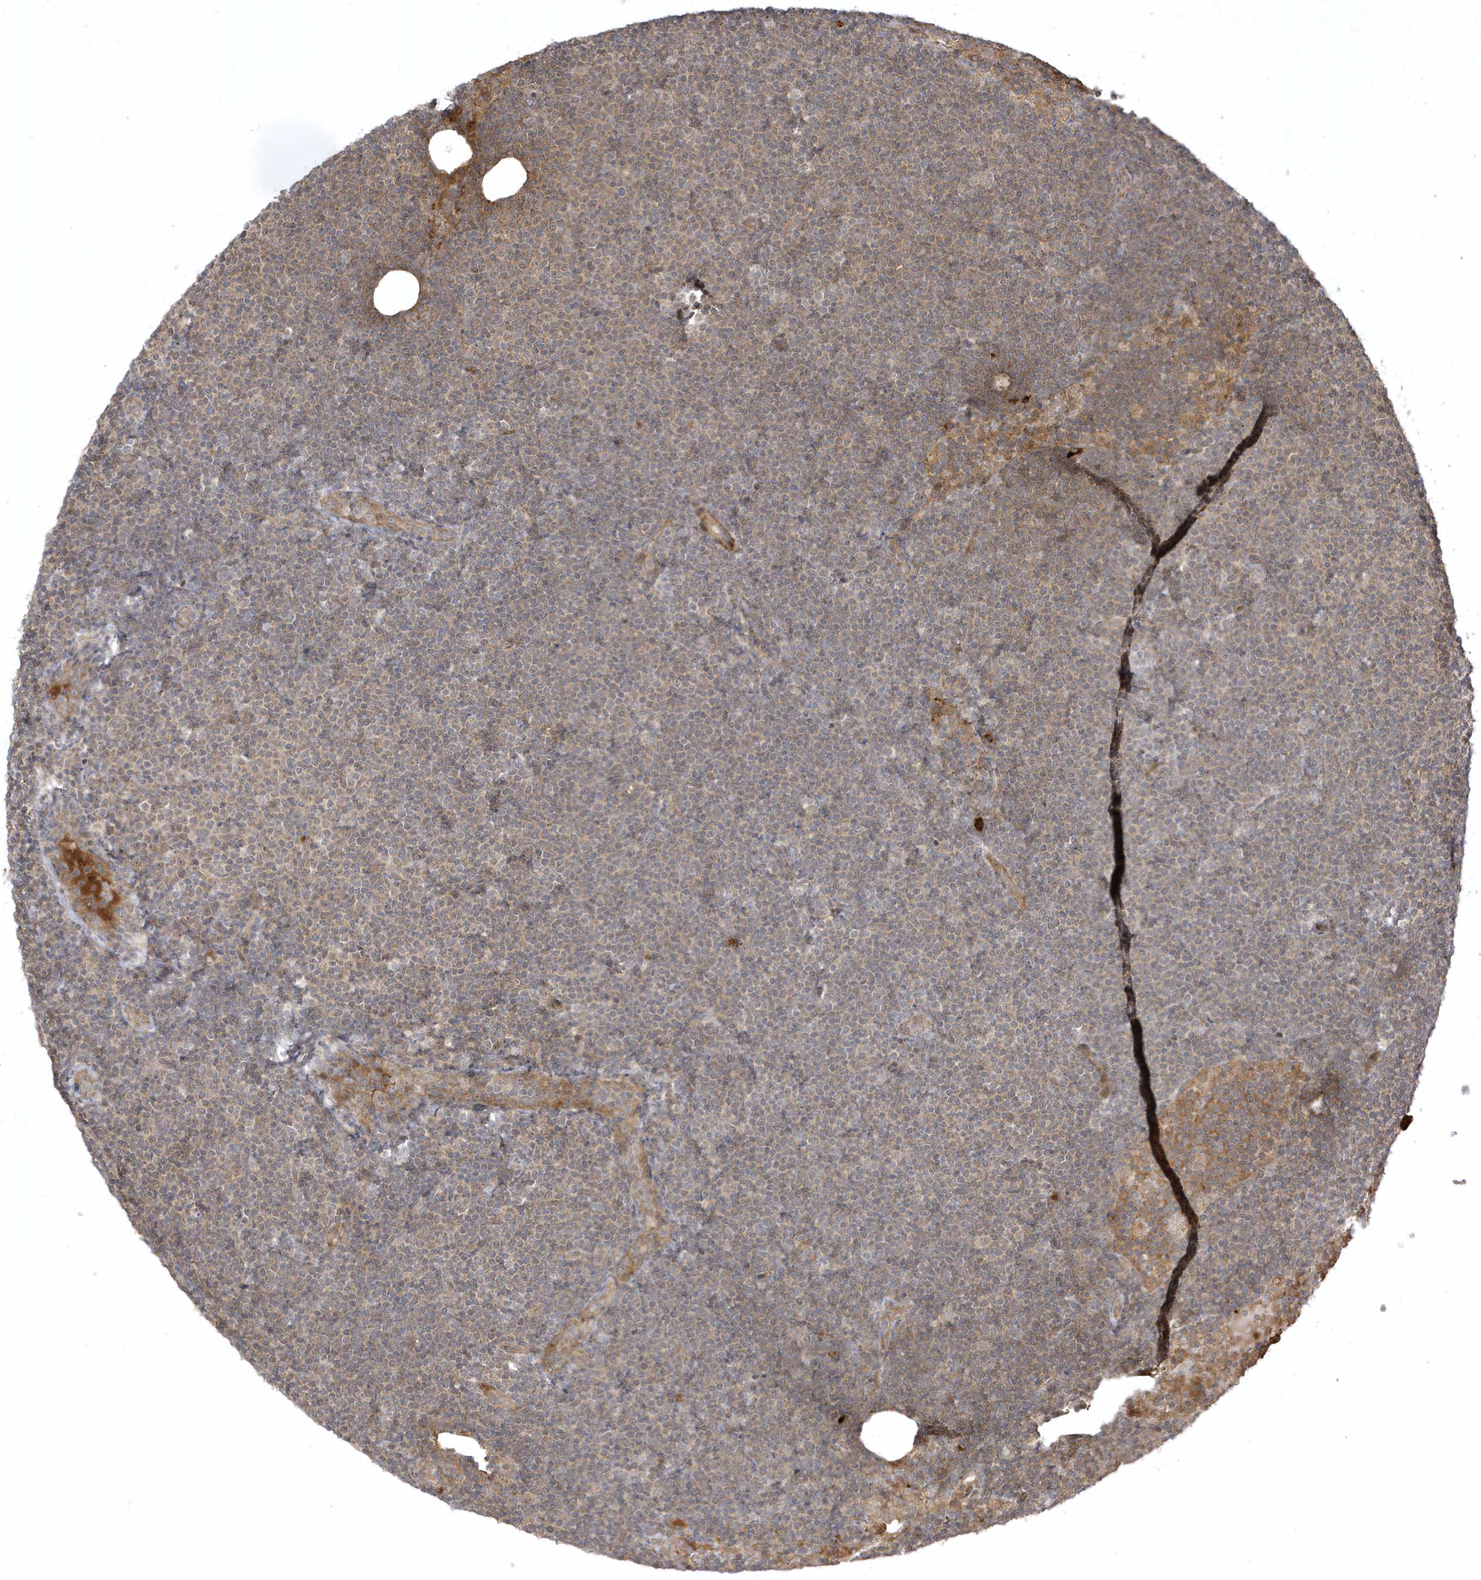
{"staining": {"intensity": "weak", "quantity": "25%-75%", "location": "cytoplasmic/membranous"}, "tissue": "lymphoma", "cell_type": "Tumor cells", "image_type": "cancer", "snomed": [{"axis": "morphology", "description": "Malignant lymphoma, non-Hodgkin's type, Low grade"}, {"axis": "topography", "description": "Lymph node"}], "caption": "Protein staining exhibits weak cytoplasmic/membranous staining in approximately 25%-75% of tumor cells in lymphoma.", "gene": "FAM83C", "patient": {"sex": "female", "age": 53}}